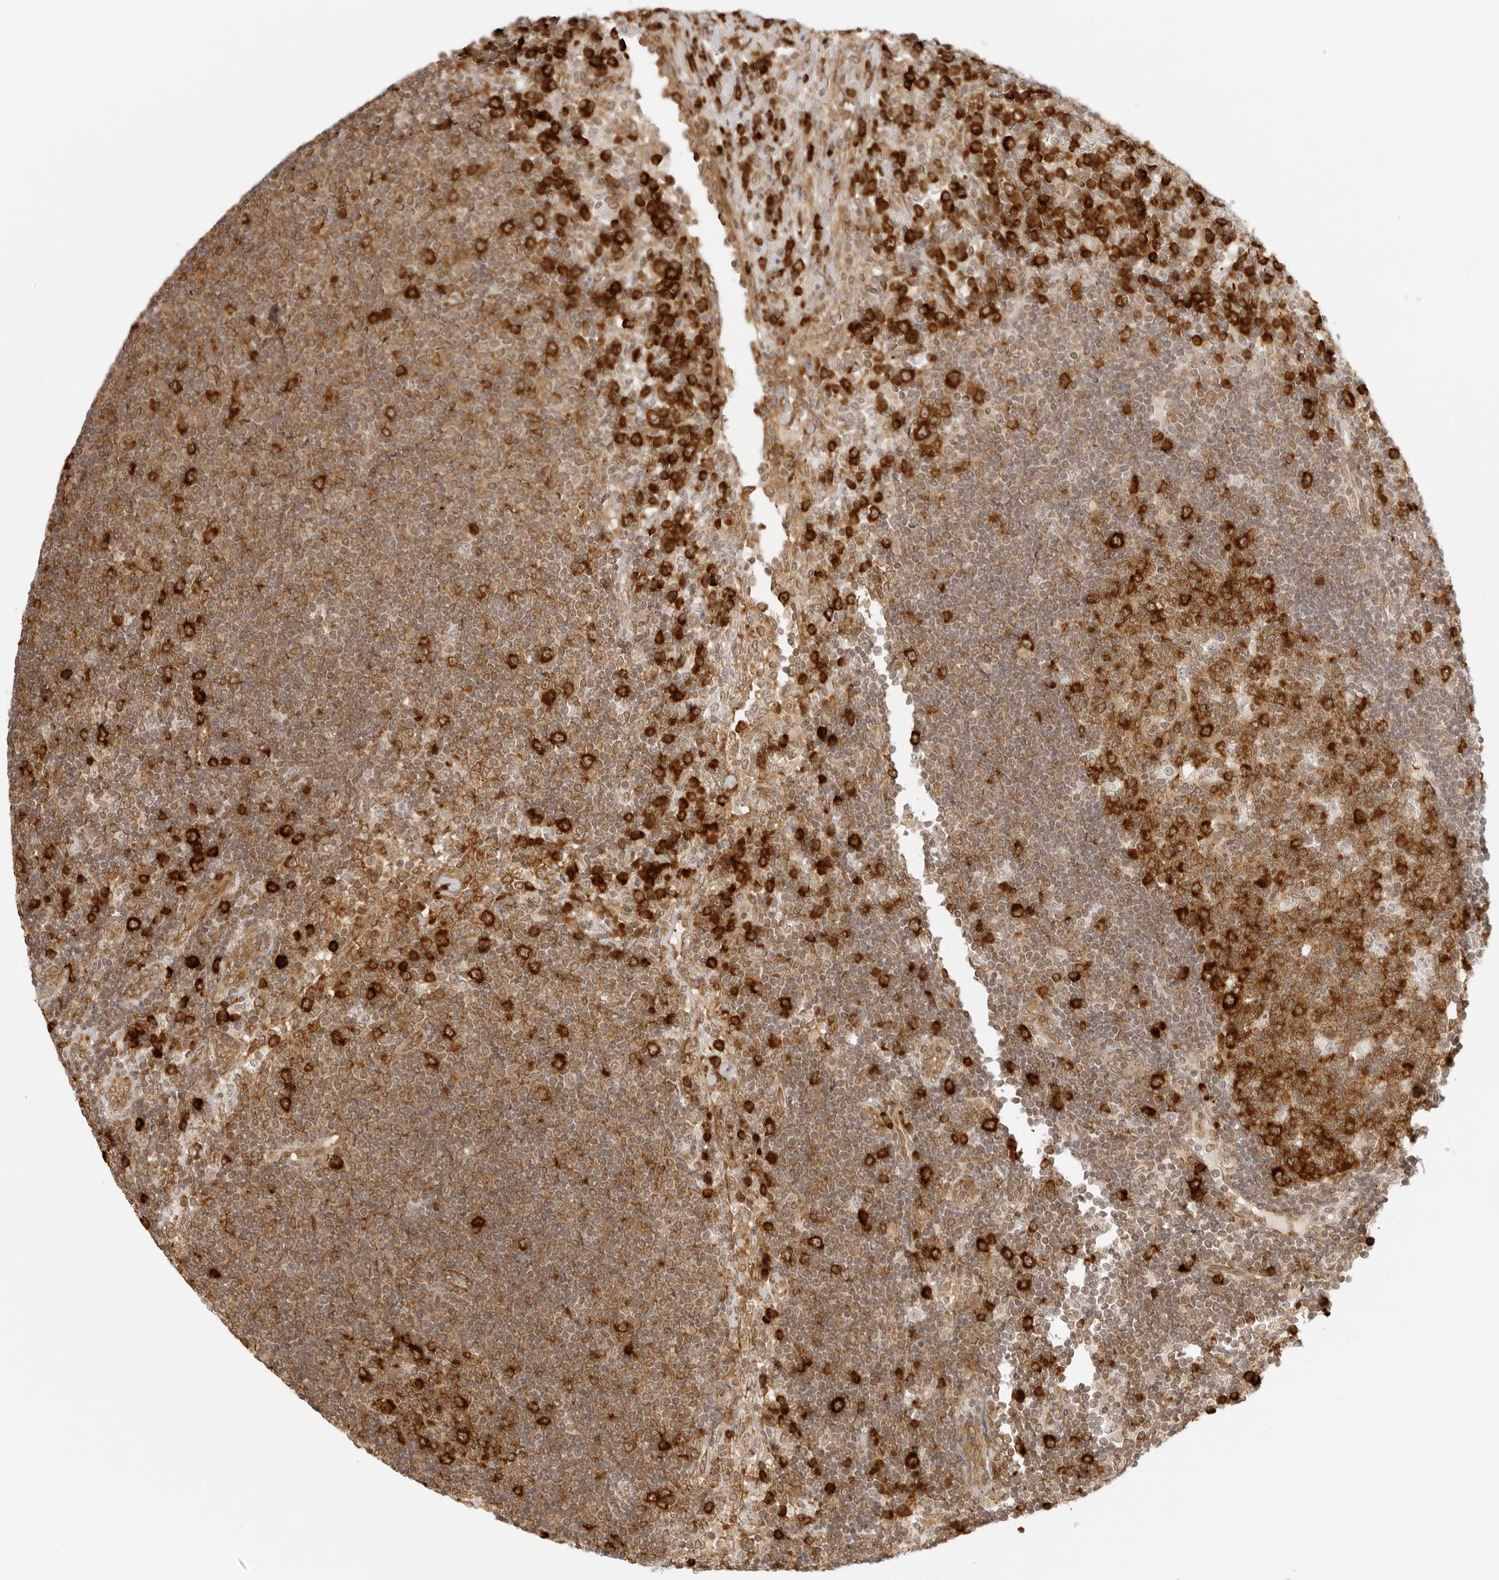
{"staining": {"intensity": "strong", "quantity": ">75%", "location": "cytoplasmic/membranous"}, "tissue": "lymph node", "cell_type": "Germinal center cells", "image_type": "normal", "snomed": [{"axis": "morphology", "description": "Normal tissue, NOS"}, {"axis": "topography", "description": "Lymph node"}], "caption": "Human lymph node stained with a brown dye demonstrates strong cytoplasmic/membranous positive expression in approximately >75% of germinal center cells.", "gene": "EIF4G1", "patient": {"sex": "female", "age": 53}}